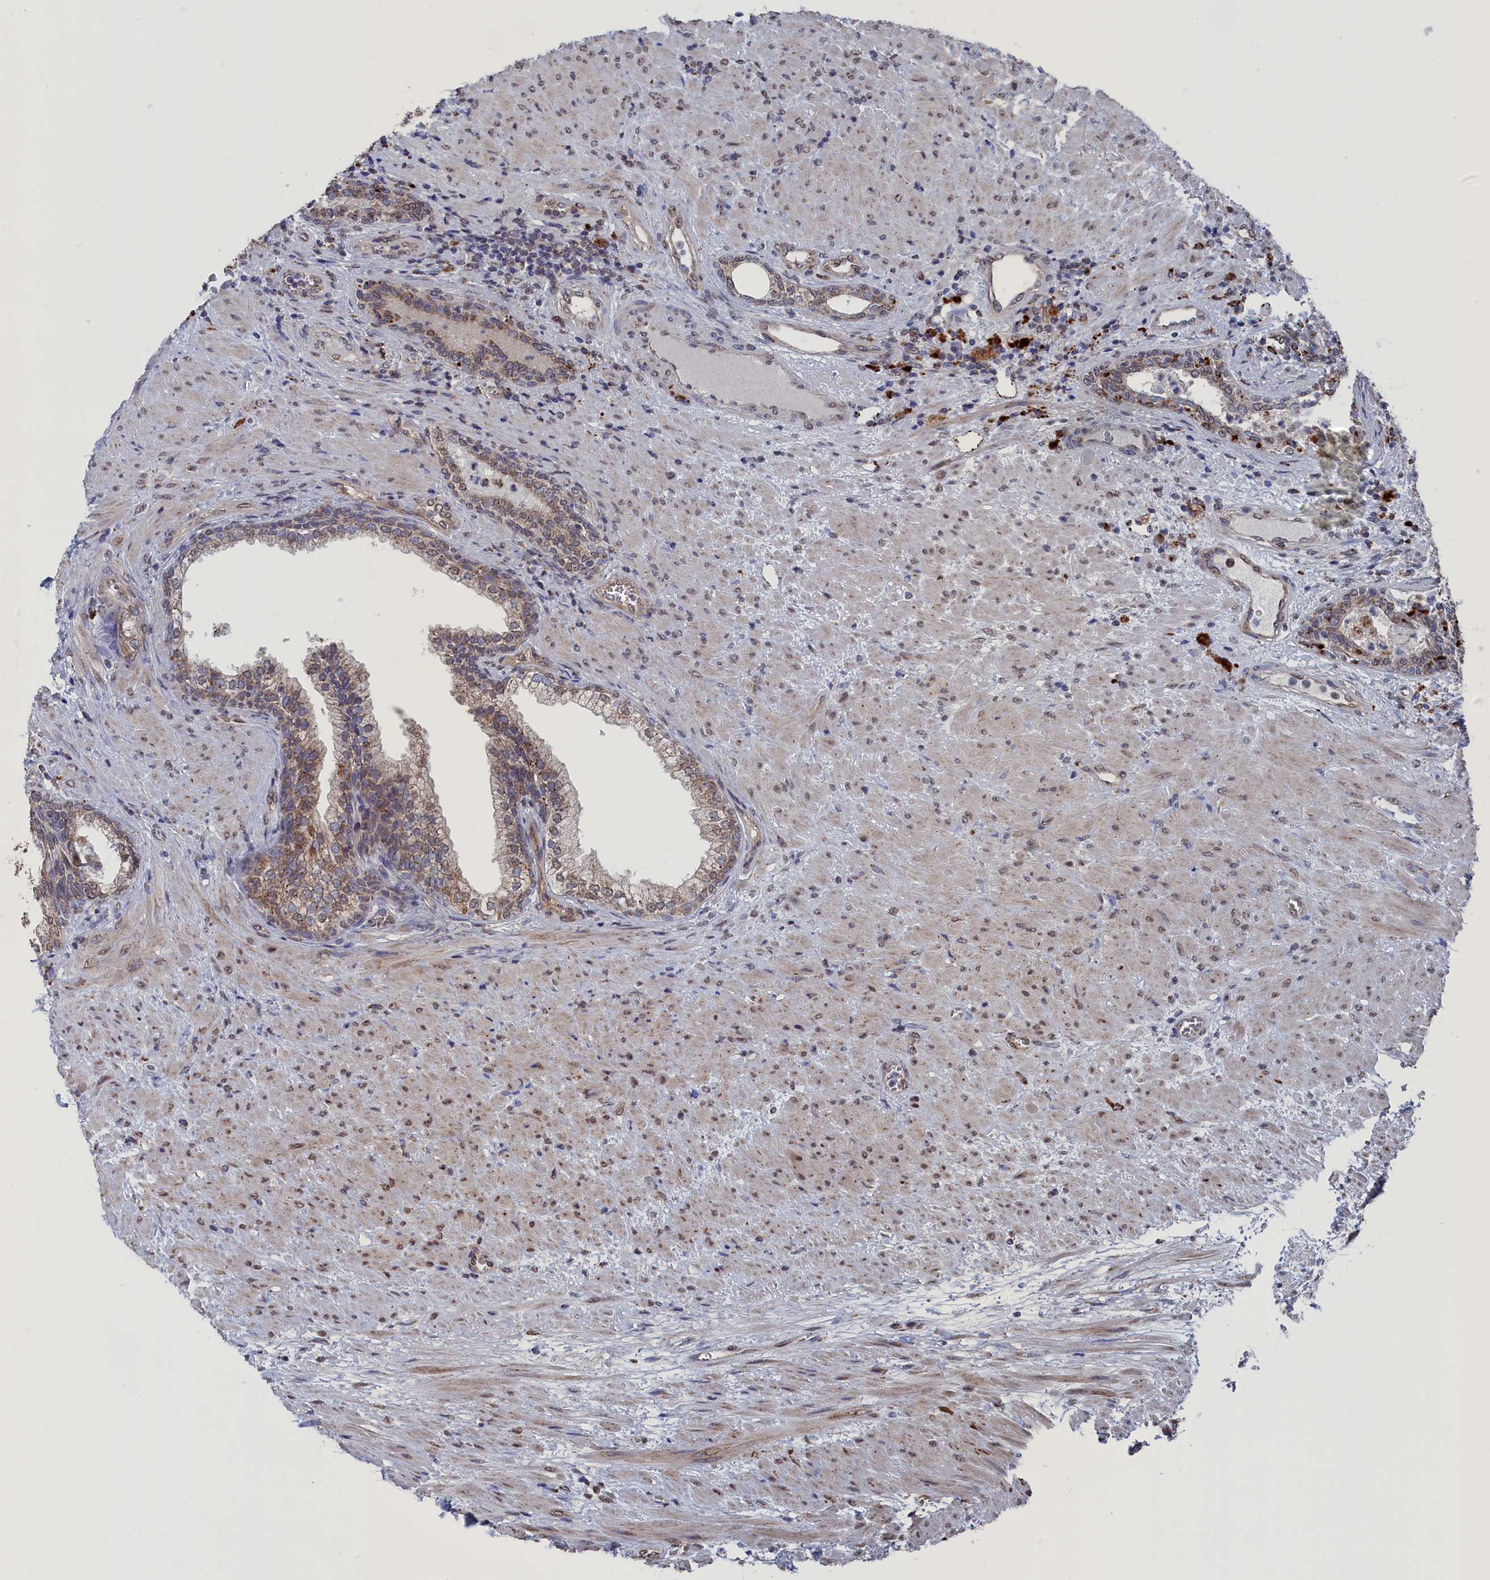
{"staining": {"intensity": "moderate", "quantity": ">75%", "location": "cytoplasmic/membranous,nuclear"}, "tissue": "prostate", "cell_type": "Glandular cells", "image_type": "normal", "snomed": [{"axis": "morphology", "description": "Normal tissue, NOS"}, {"axis": "topography", "description": "Prostate"}], "caption": "This histopathology image shows IHC staining of unremarkable human prostate, with medium moderate cytoplasmic/membranous,nuclear expression in approximately >75% of glandular cells.", "gene": "SMG9", "patient": {"sex": "male", "age": 76}}